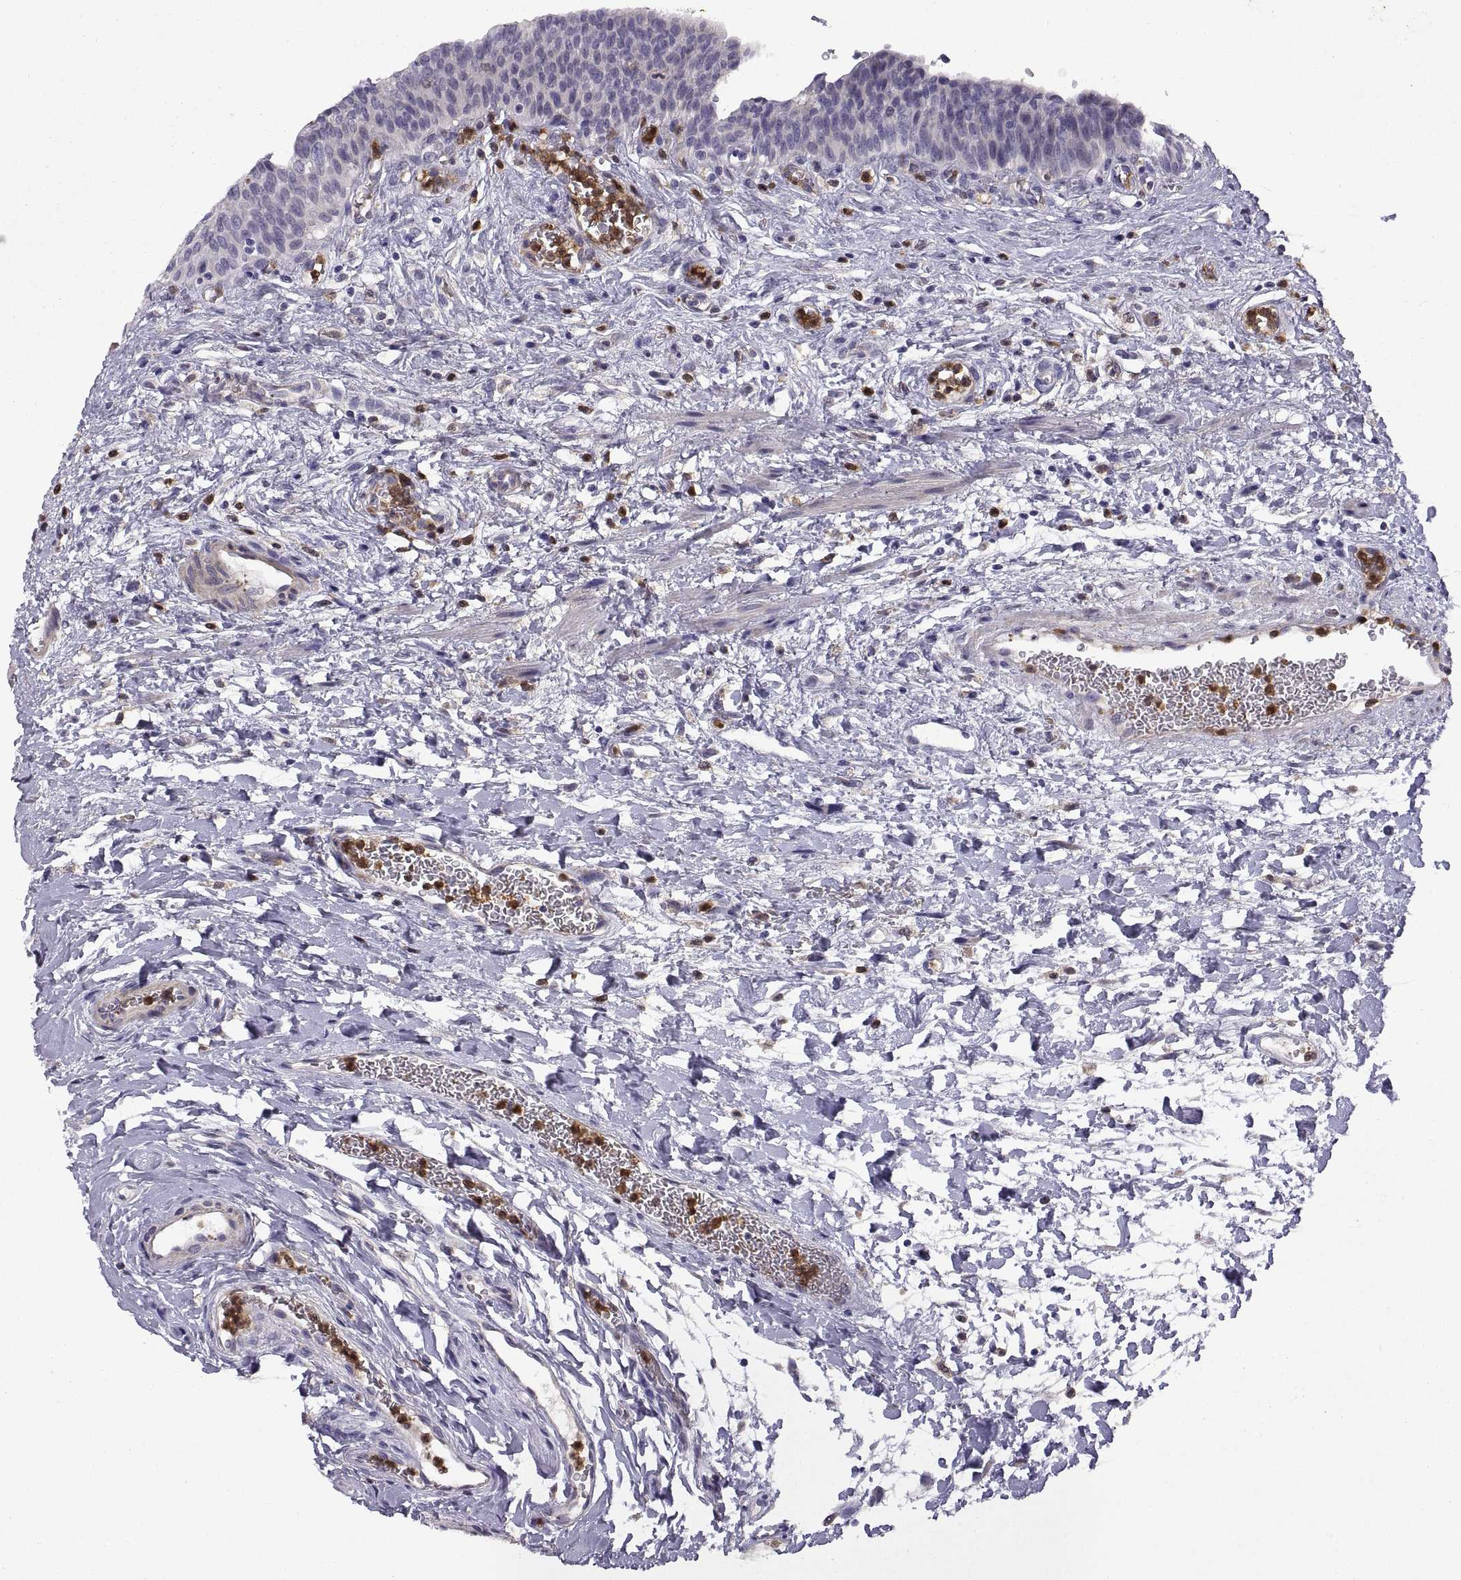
{"staining": {"intensity": "negative", "quantity": "none", "location": "none"}, "tissue": "urinary bladder", "cell_type": "Urothelial cells", "image_type": "normal", "snomed": [{"axis": "morphology", "description": "Normal tissue, NOS"}, {"axis": "topography", "description": "Urinary bladder"}], "caption": "Human urinary bladder stained for a protein using IHC displays no staining in urothelial cells.", "gene": "DOK3", "patient": {"sex": "male", "age": 73}}